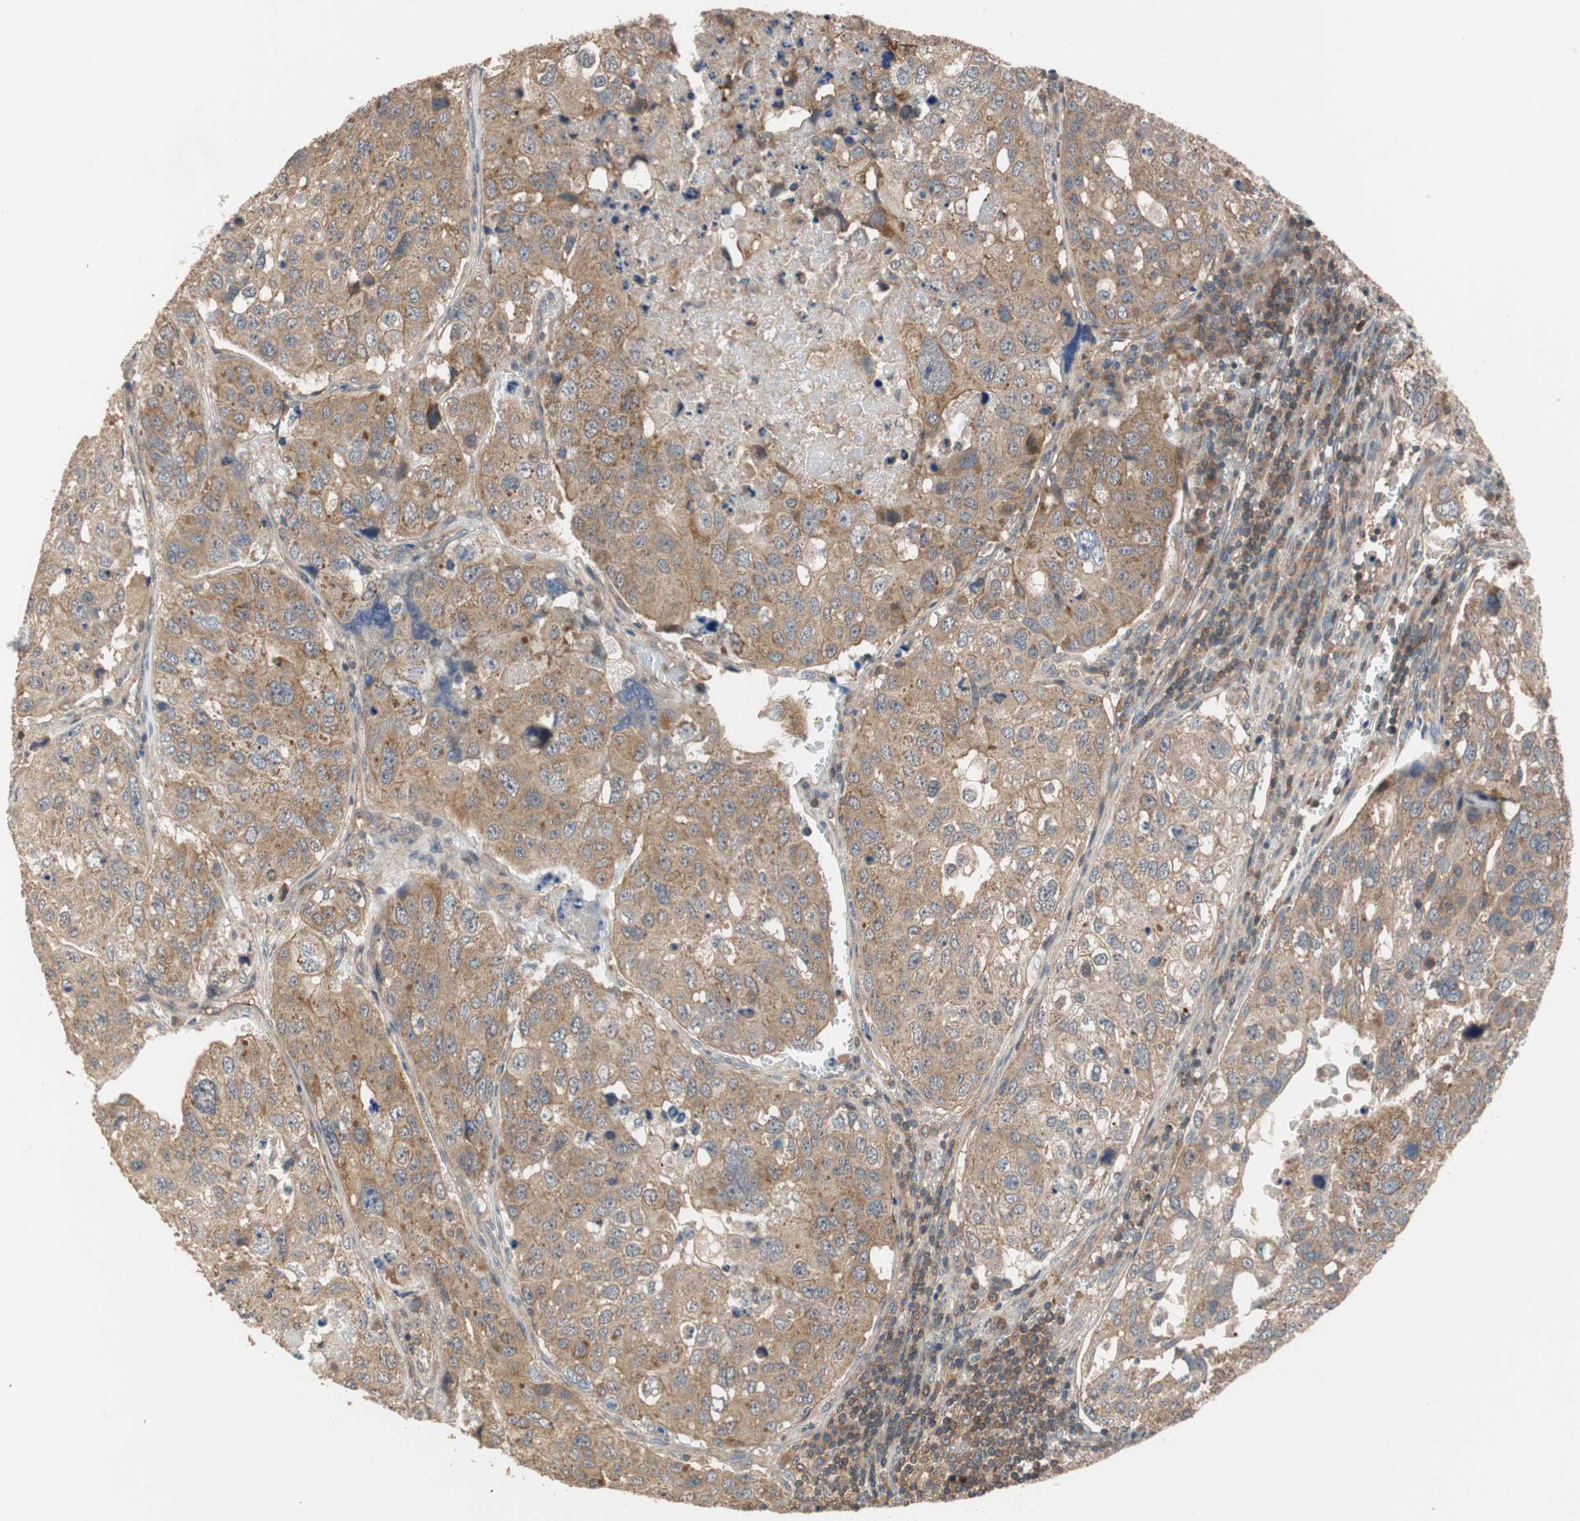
{"staining": {"intensity": "moderate", "quantity": ">75%", "location": "cytoplasmic/membranous"}, "tissue": "urothelial cancer", "cell_type": "Tumor cells", "image_type": "cancer", "snomed": [{"axis": "morphology", "description": "Urothelial carcinoma, High grade"}, {"axis": "topography", "description": "Lymph node"}, {"axis": "topography", "description": "Urinary bladder"}], "caption": "Immunohistochemical staining of high-grade urothelial carcinoma displays moderate cytoplasmic/membranous protein positivity in approximately >75% of tumor cells. The staining was performed using DAB (3,3'-diaminobenzidine) to visualize the protein expression in brown, while the nuclei were stained in blue with hematoxylin (Magnification: 20x).", "gene": "MAP4K2", "patient": {"sex": "male", "age": 51}}